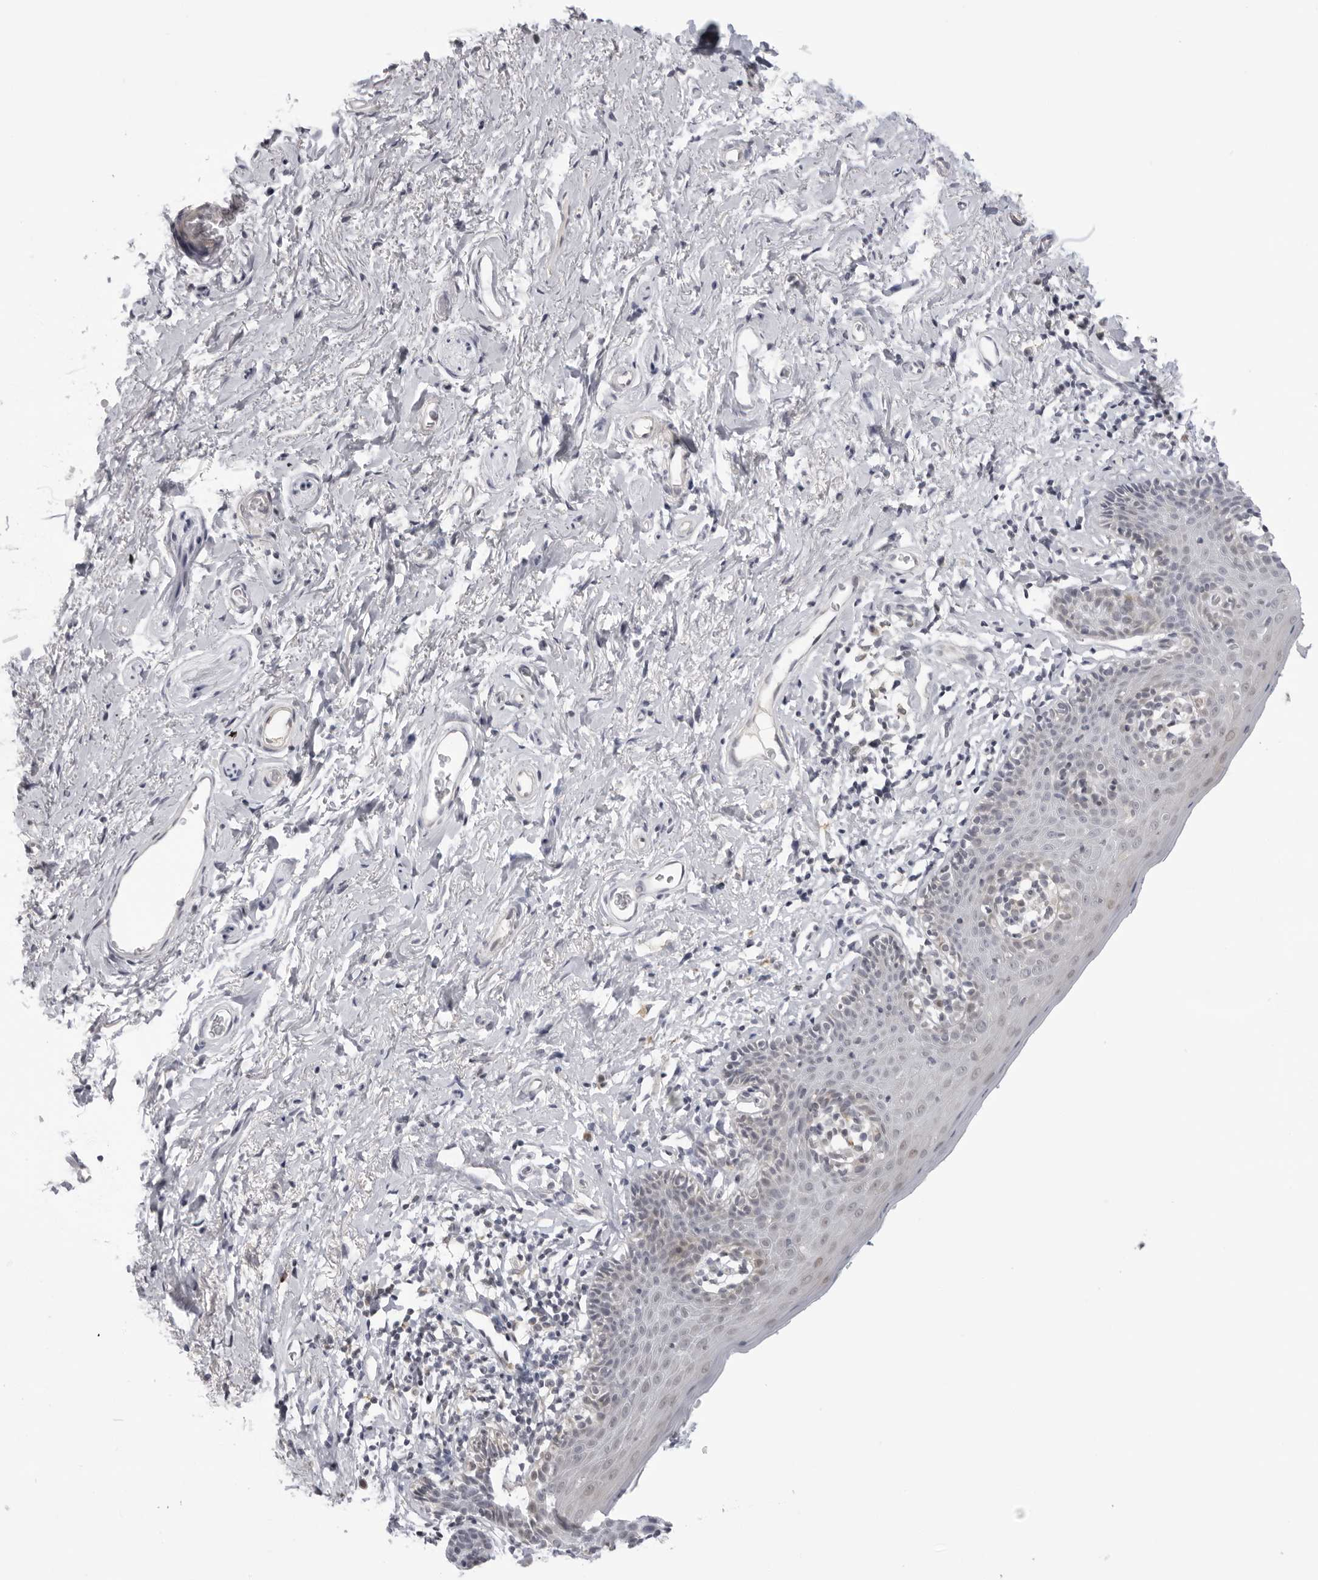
{"staining": {"intensity": "weak", "quantity": "<25%", "location": "cytoplasmic/membranous"}, "tissue": "skin", "cell_type": "Epidermal cells", "image_type": "normal", "snomed": [{"axis": "morphology", "description": "Normal tissue, NOS"}, {"axis": "topography", "description": "Vulva"}], "caption": "Immunohistochemistry photomicrograph of unremarkable skin: human skin stained with DAB shows no significant protein expression in epidermal cells.", "gene": "ACP6", "patient": {"sex": "female", "age": 66}}